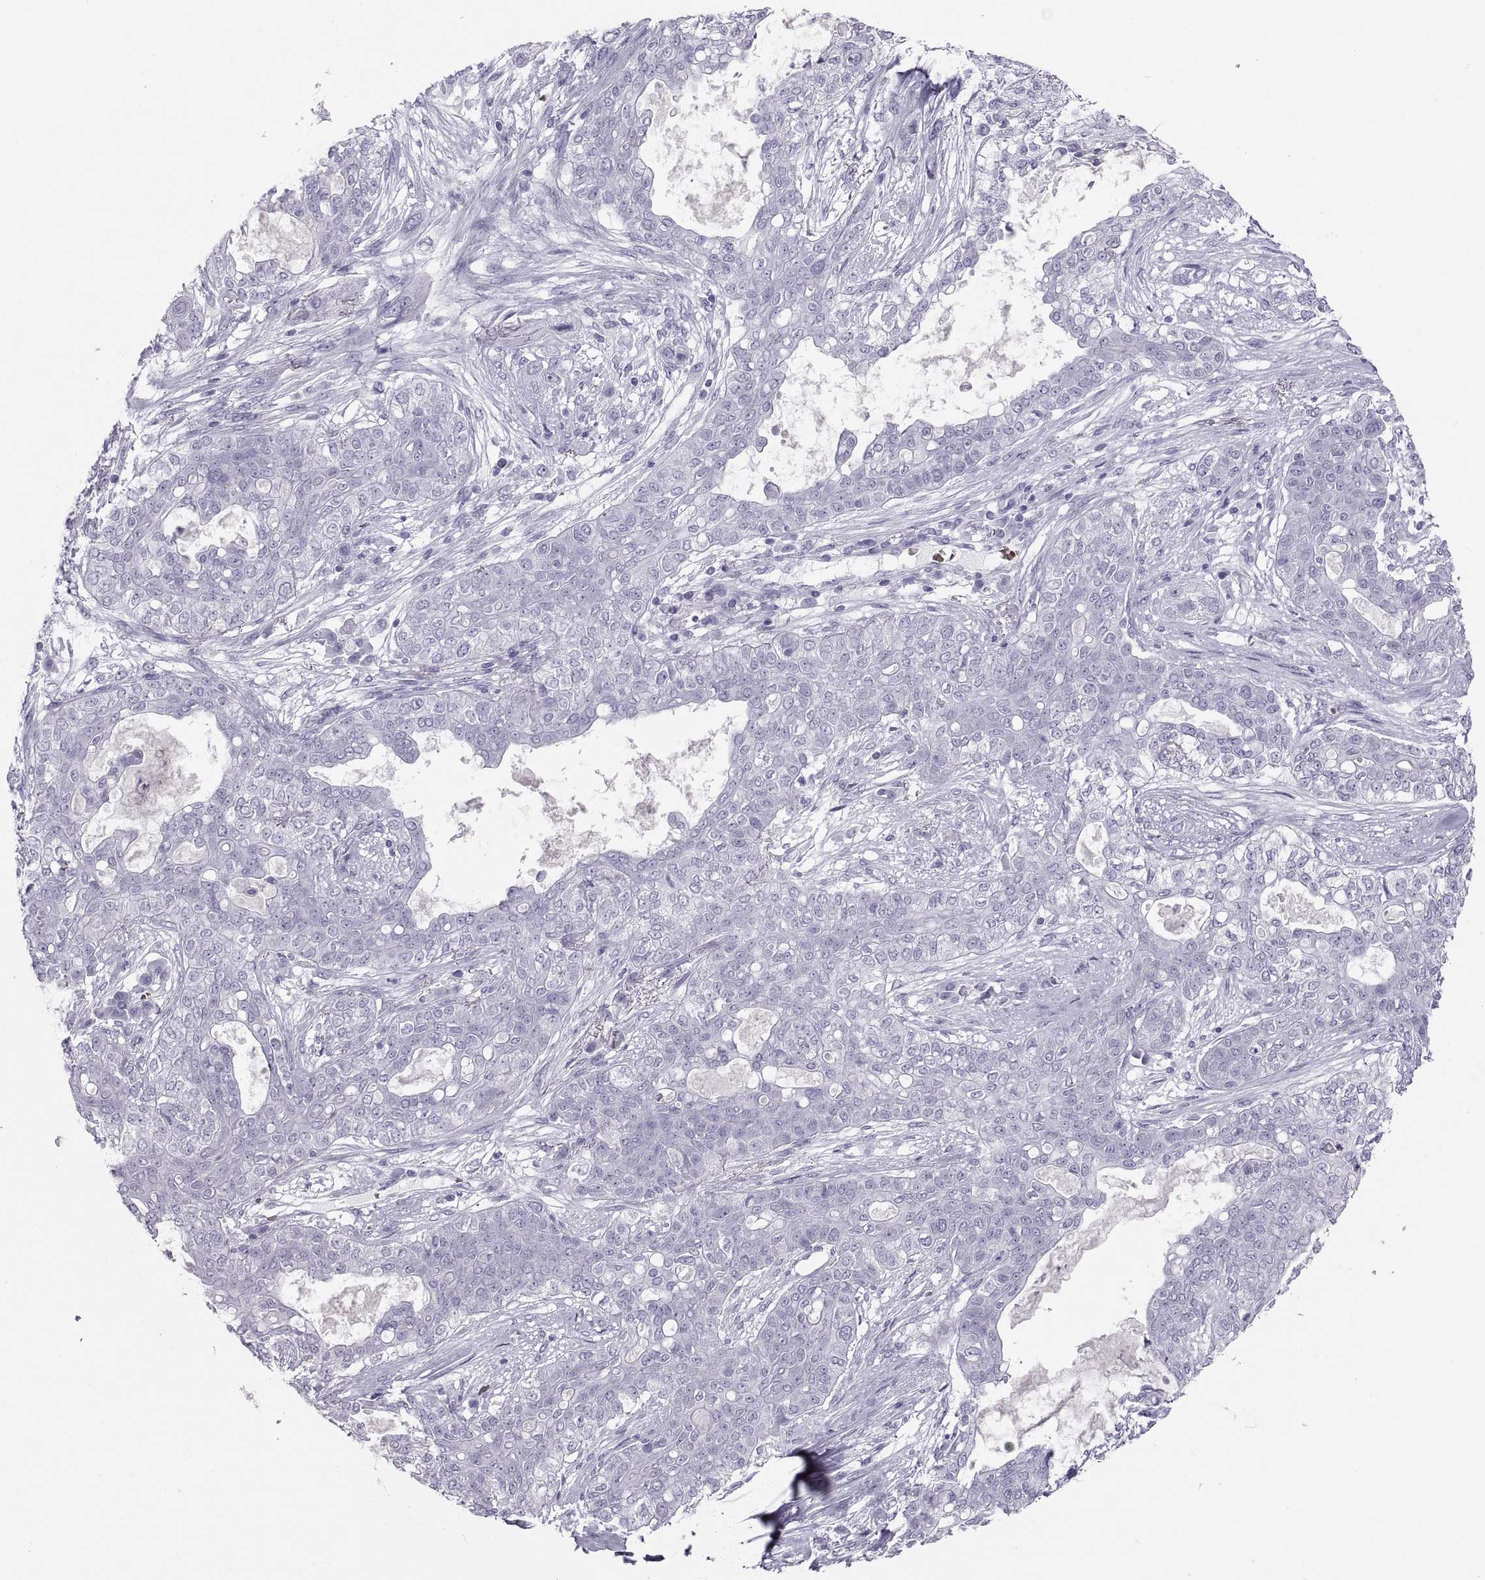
{"staining": {"intensity": "negative", "quantity": "none", "location": "none"}, "tissue": "lung cancer", "cell_type": "Tumor cells", "image_type": "cancer", "snomed": [{"axis": "morphology", "description": "Squamous cell carcinoma, NOS"}, {"axis": "topography", "description": "Lung"}], "caption": "Image shows no significant protein positivity in tumor cells of lung cancer.", "gene": "SEMG1", "patient": {"sex": "female", "age": 70}}